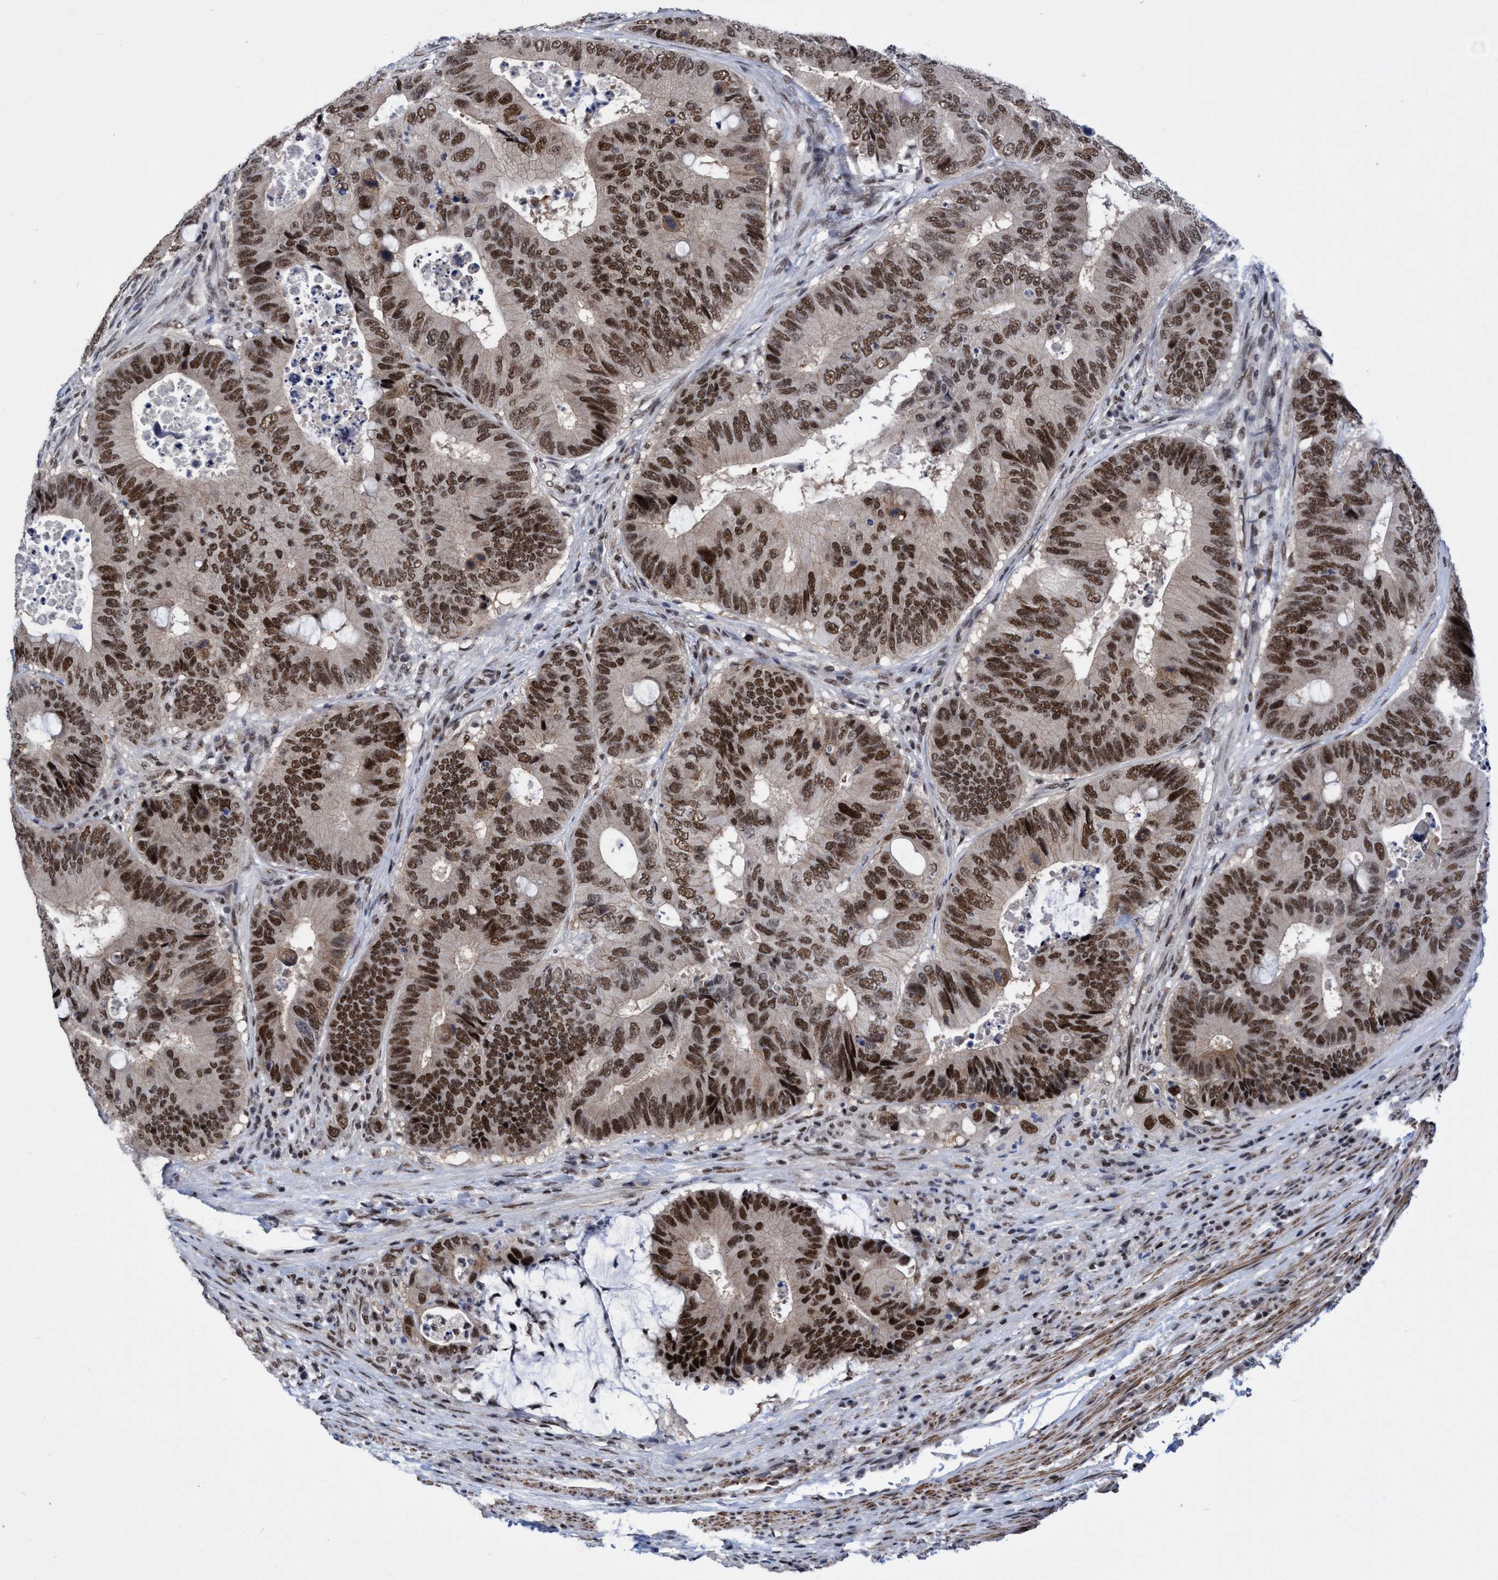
{"staining": {"intensity": "strong", "quantity": ">75%", "location": "nuclear"}, "tissue": "colorectal cancer", "cell_type": "Tumor cells", "image_type": "cancer", "snomed": [{"axis": "morphology", "description": "Adenocarcinoma, NOS"}, {"axis": "topography", "description": "Colon"}], "caption": "IHC staining of adenocarcinoma (colorectal), which displays high levels of strong nuclear expression in about >75% of tumor cells indicating strong nuclear protein positivity. The staining was performed using DAB (3,3'-diaminobenzidine) (brown) for protein detection and nuclei were counterstained in hematoxylin (blue).", "gene": "C9orf78", "patient": {"sex": "male", "age": 71}}